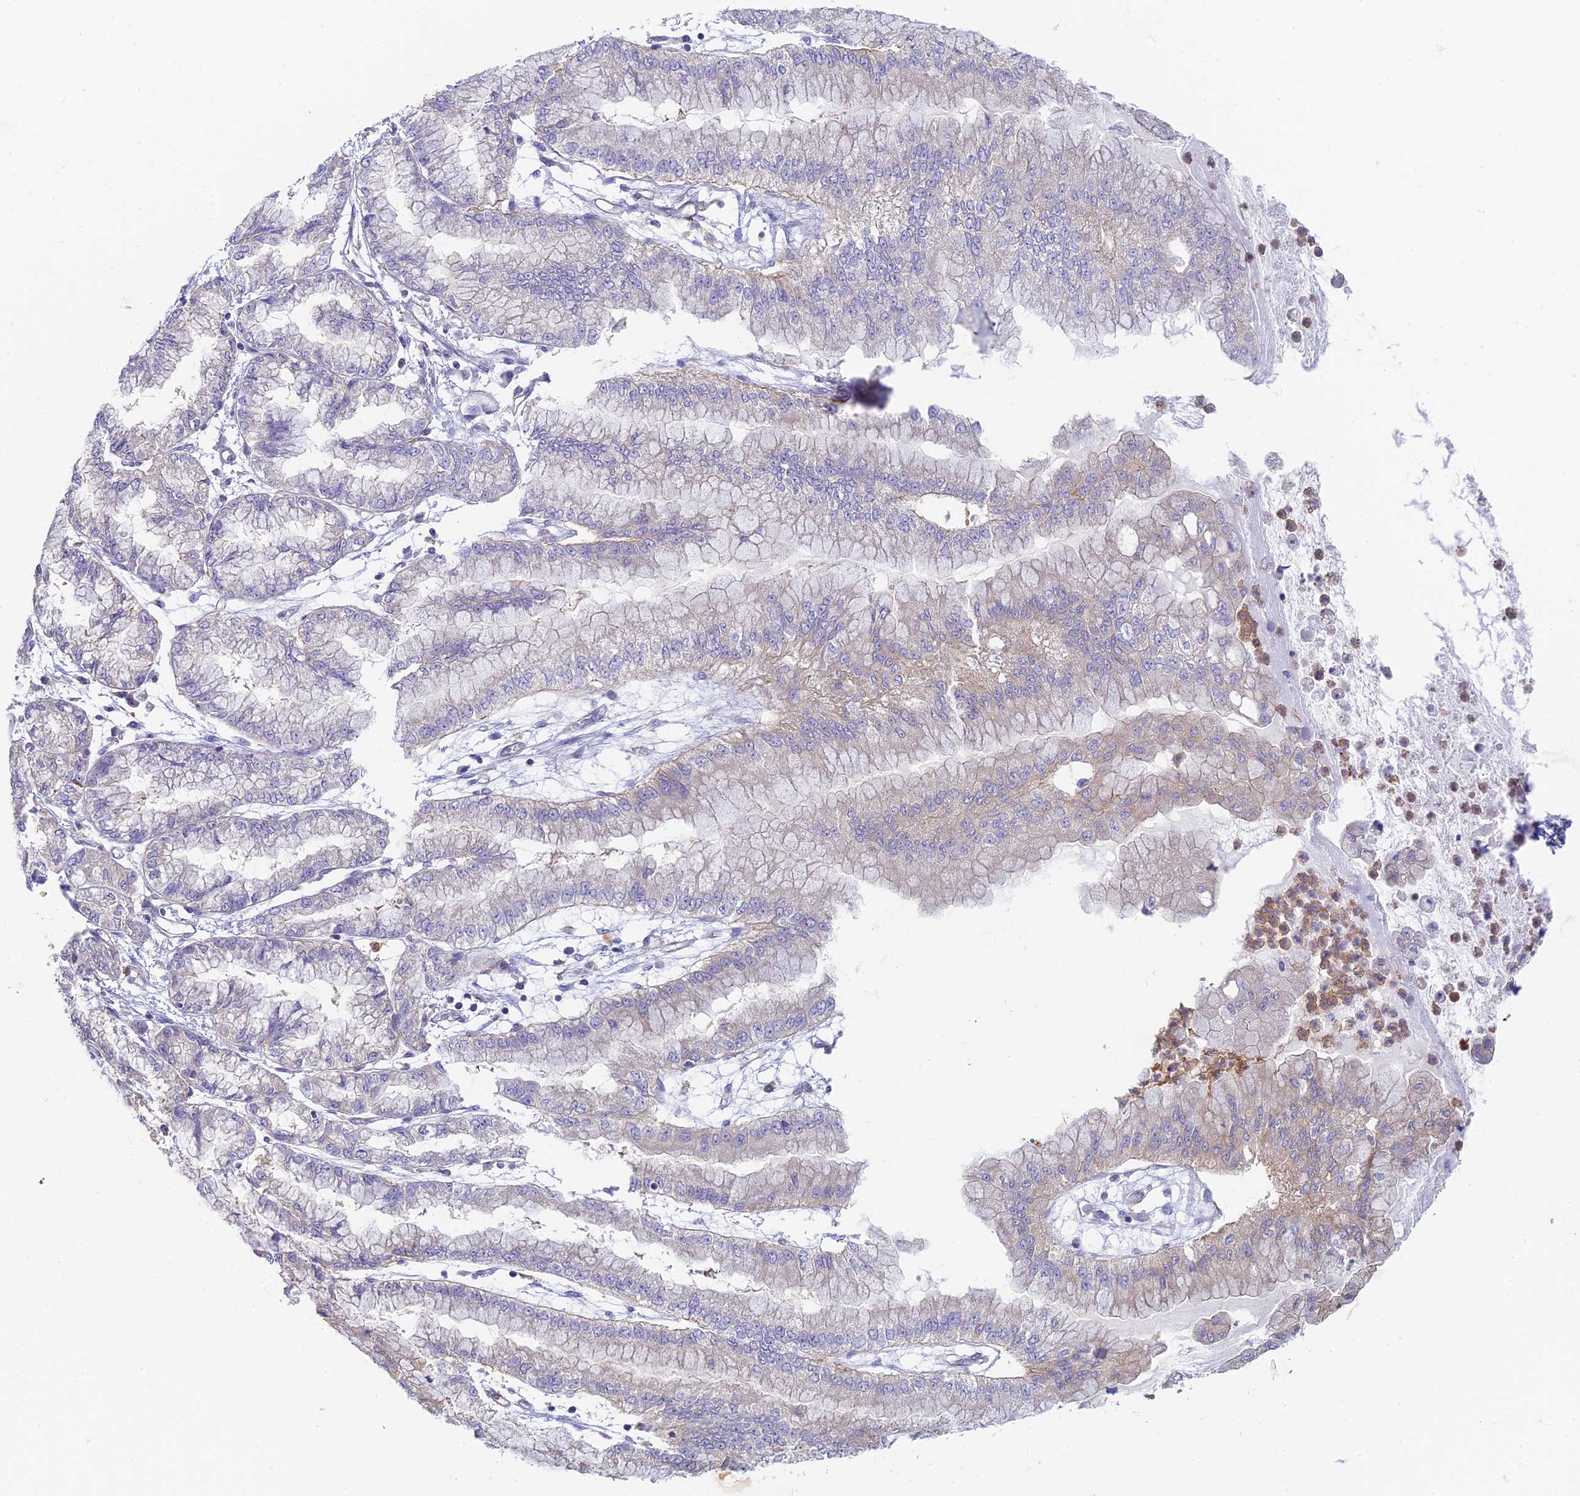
{"staining": {"intensity": "weak", "quantity": "<25%", "location": "cytoplasmic/membranous"}, "tissue": "pancreatic cancer", "cell_type": "Tumor cells", "image_type": "cancer", "snomed": [{"axis": "morphology", "description": "Adenocarcinoma, NOS"}, {"axis": "topography", "description": "Pancreas"}], "caption": "Protein analysis of pancreatic adenocarcinoma exhibits no significant expression in tumor cells.", "gene": "STRN4", "patient": {"sex": "male", "age": 73}}